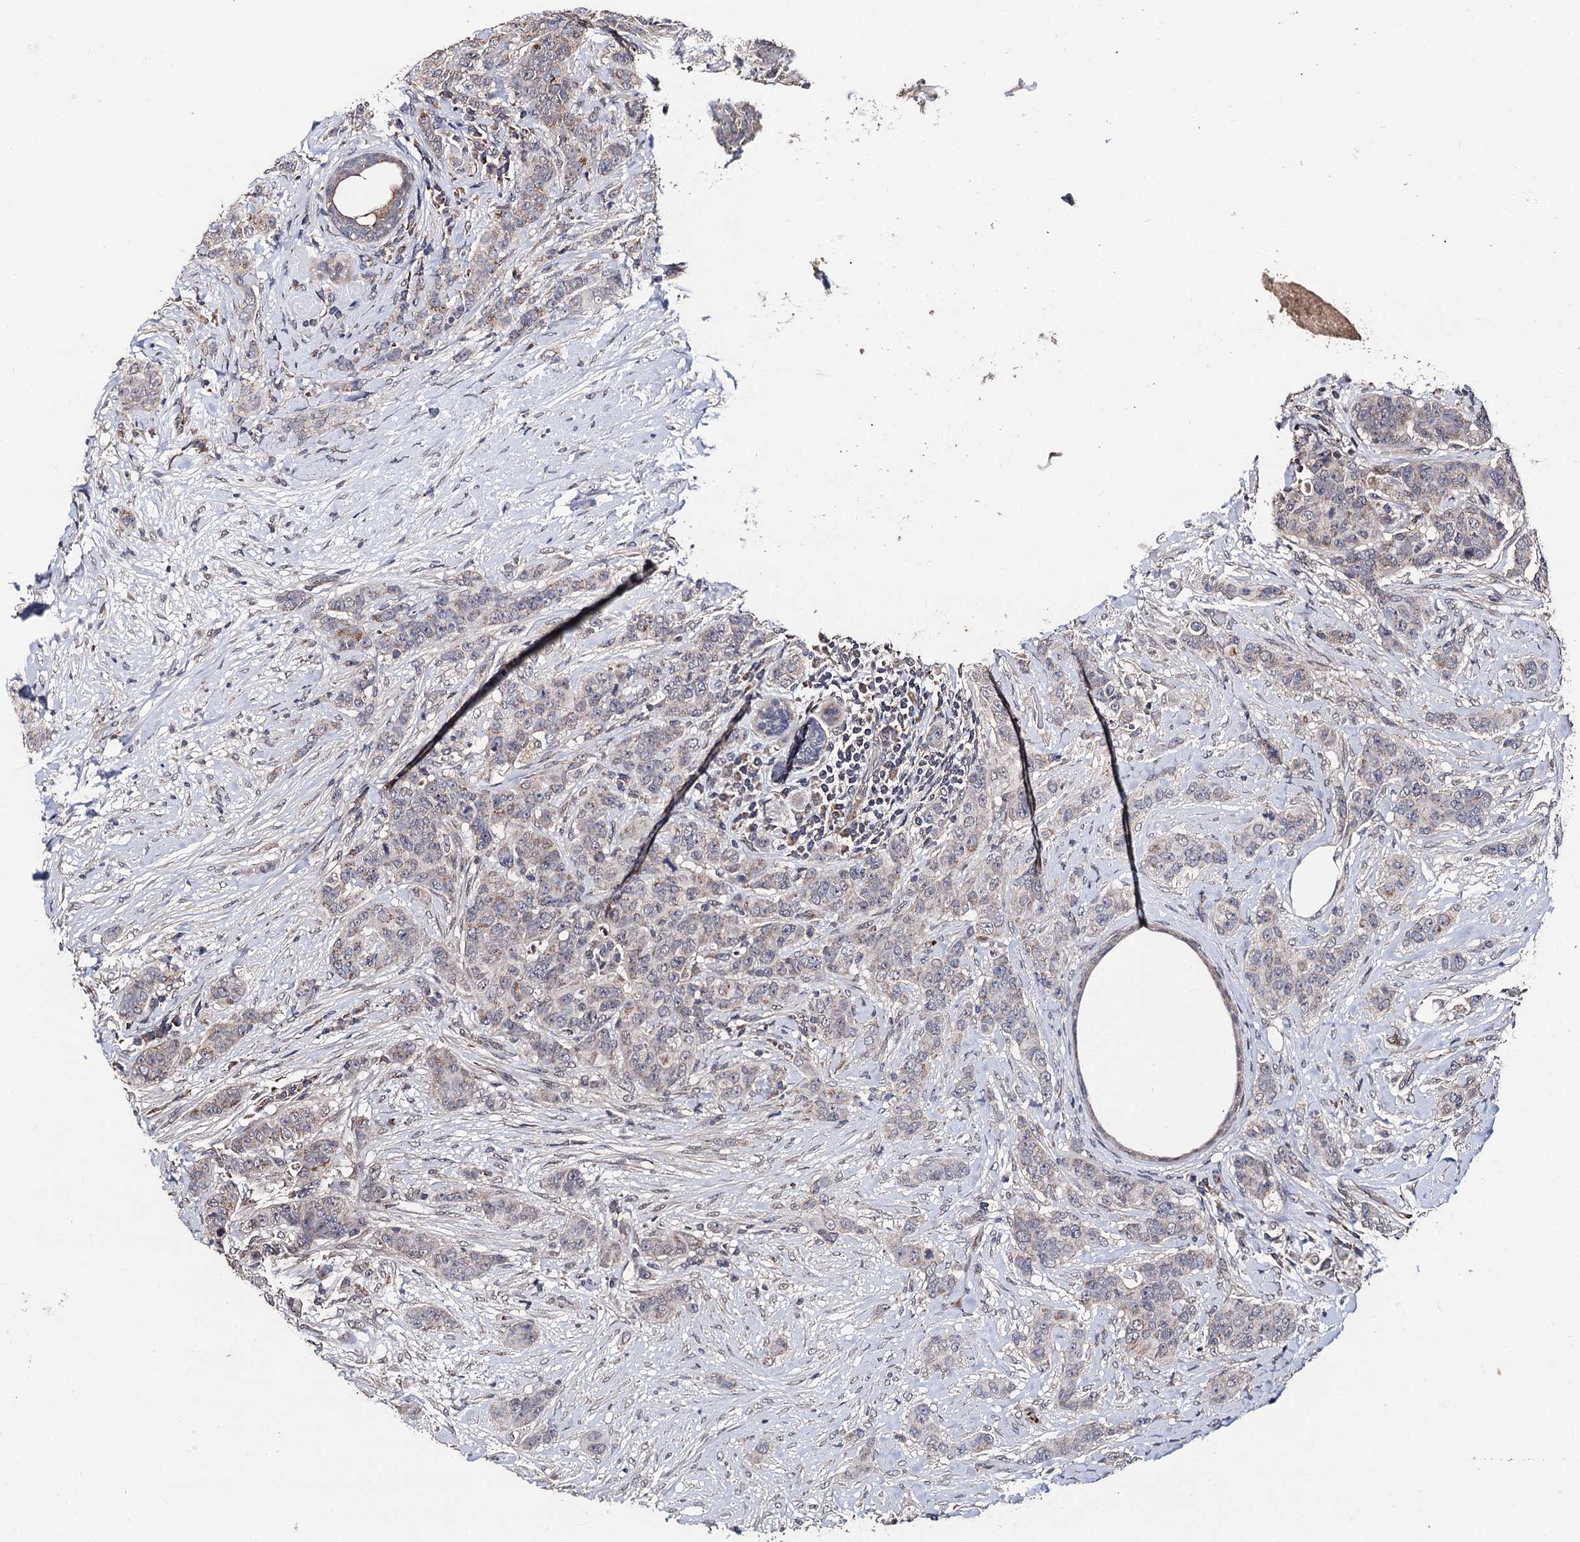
{"staining": {"intensity": "weak", "quantity": "<25%", "location": "cytoplasmic/membranous"}, "tissue": "breast cancer", "cell_type": "Tumor cells", "image_type": "cancer", "snomed": [{"axis": "morphology", "description": "Duct carcinoma"}, {"axis": "topography", "description": "Breast"}], "caption": "Immunohistochemical staining of human breast cancer (infiltrating ductal carcinoma) reveals no significant expression in tumor cells.", "gene": "PPTC7", "patient": {"sex": "female", "age": 40}}